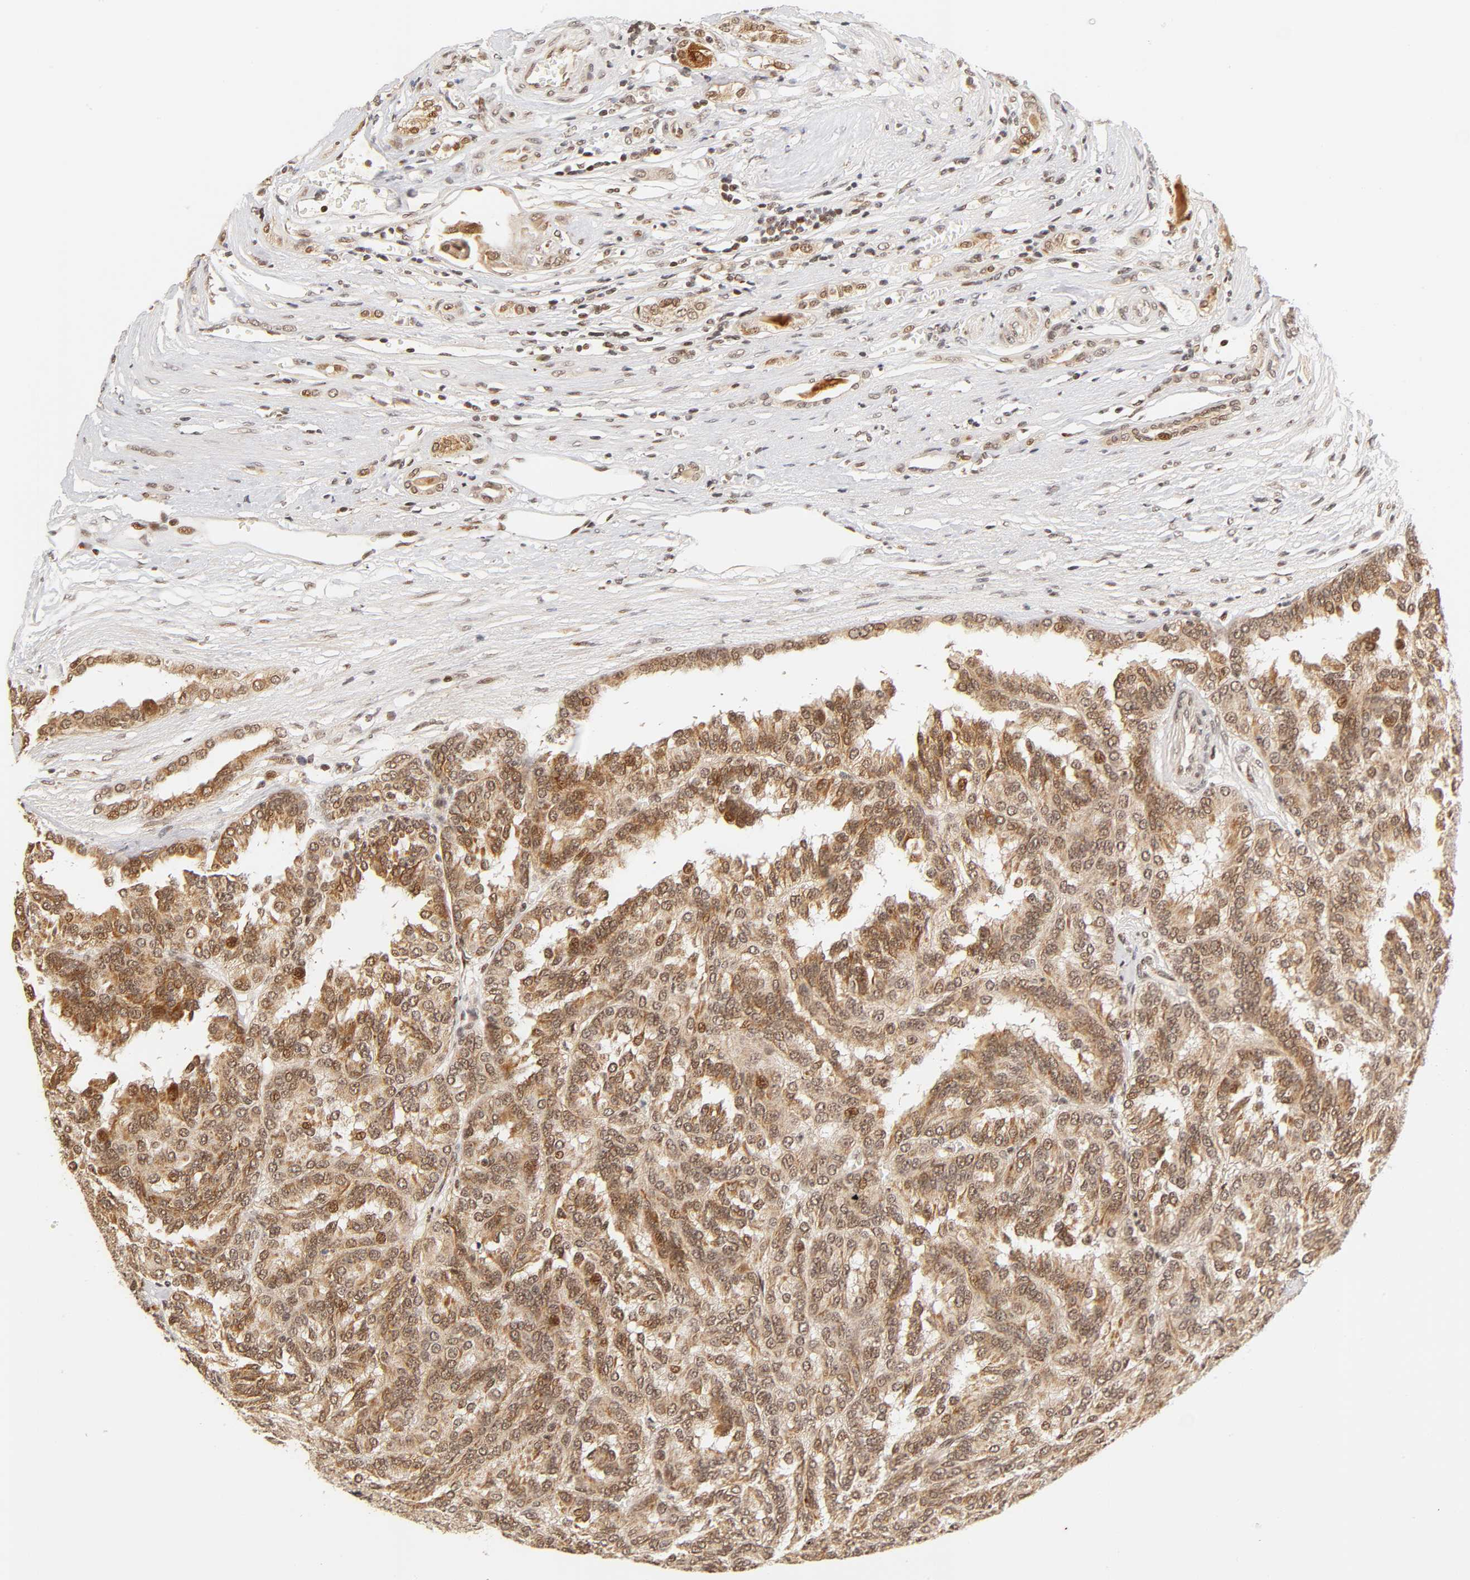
{"staining": {"intensity": "strong", "quantity": ">75%", "location": "cytoplasmic/membranous,nuclear"}, "tissue": "renal cancer", "cell_type": "Tumor cells", "image_type": "cancer", "snomed": [{"axis": "morphology", "description": "Adenocarcinoma, NOS"}, {"axis": "topography", "description": "Kidney"}], "caption": "Immunohistochemistry (IHC) photomicrograph of neoplastic tissue: human renal cancer stained using IHC displays high levels of strong protein expression localized specifically in the cytoplasmic/membranous and nuclear of tumor cells, appearing as a cytoplasmic/membranous and nuclear brown color.", "gene": "TAF10", "patient": {"sex": "male", "age": 46}}